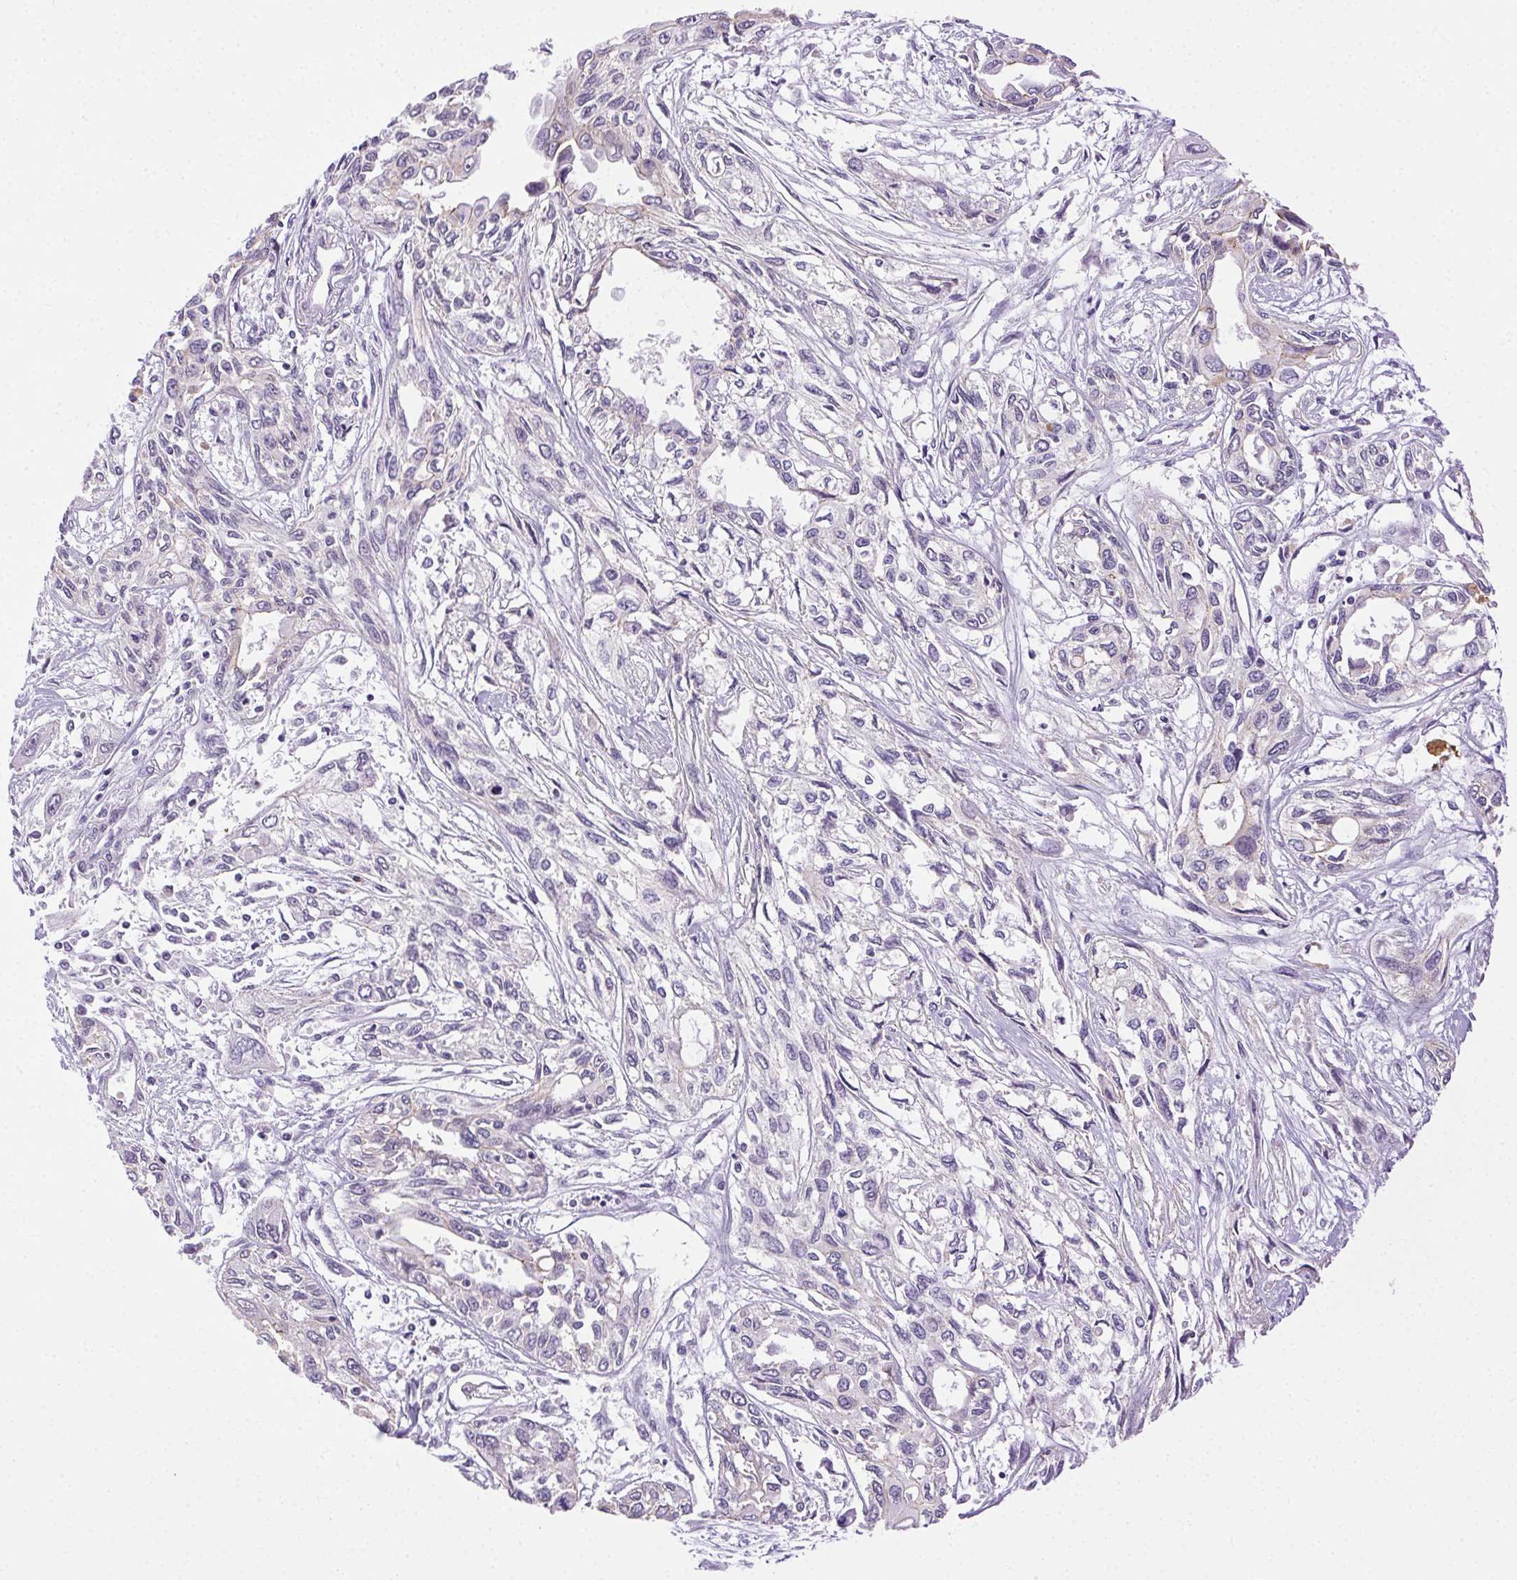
{"staining": {"intensity": "negative", "quantity": "none", "location": "none"}, "tissue": "pancreatic cancer", "cell_type": "Tumor cells", "image_type": "cancer", "snomed": [{"axis": "morphology", "description": "Adenocarcinoma, NOS"}, {"axis": "topography", "description": "Pancreas"}], "caption": "Immunohistochemistry histopathology image of neoplastic tissue: adenocarcinoma (pancreatic) stained with DAB demonstrates no significant protein expression in tumor cells.", "gene": "CLDN10", "patient": {"sex": "female", "age": 55}}